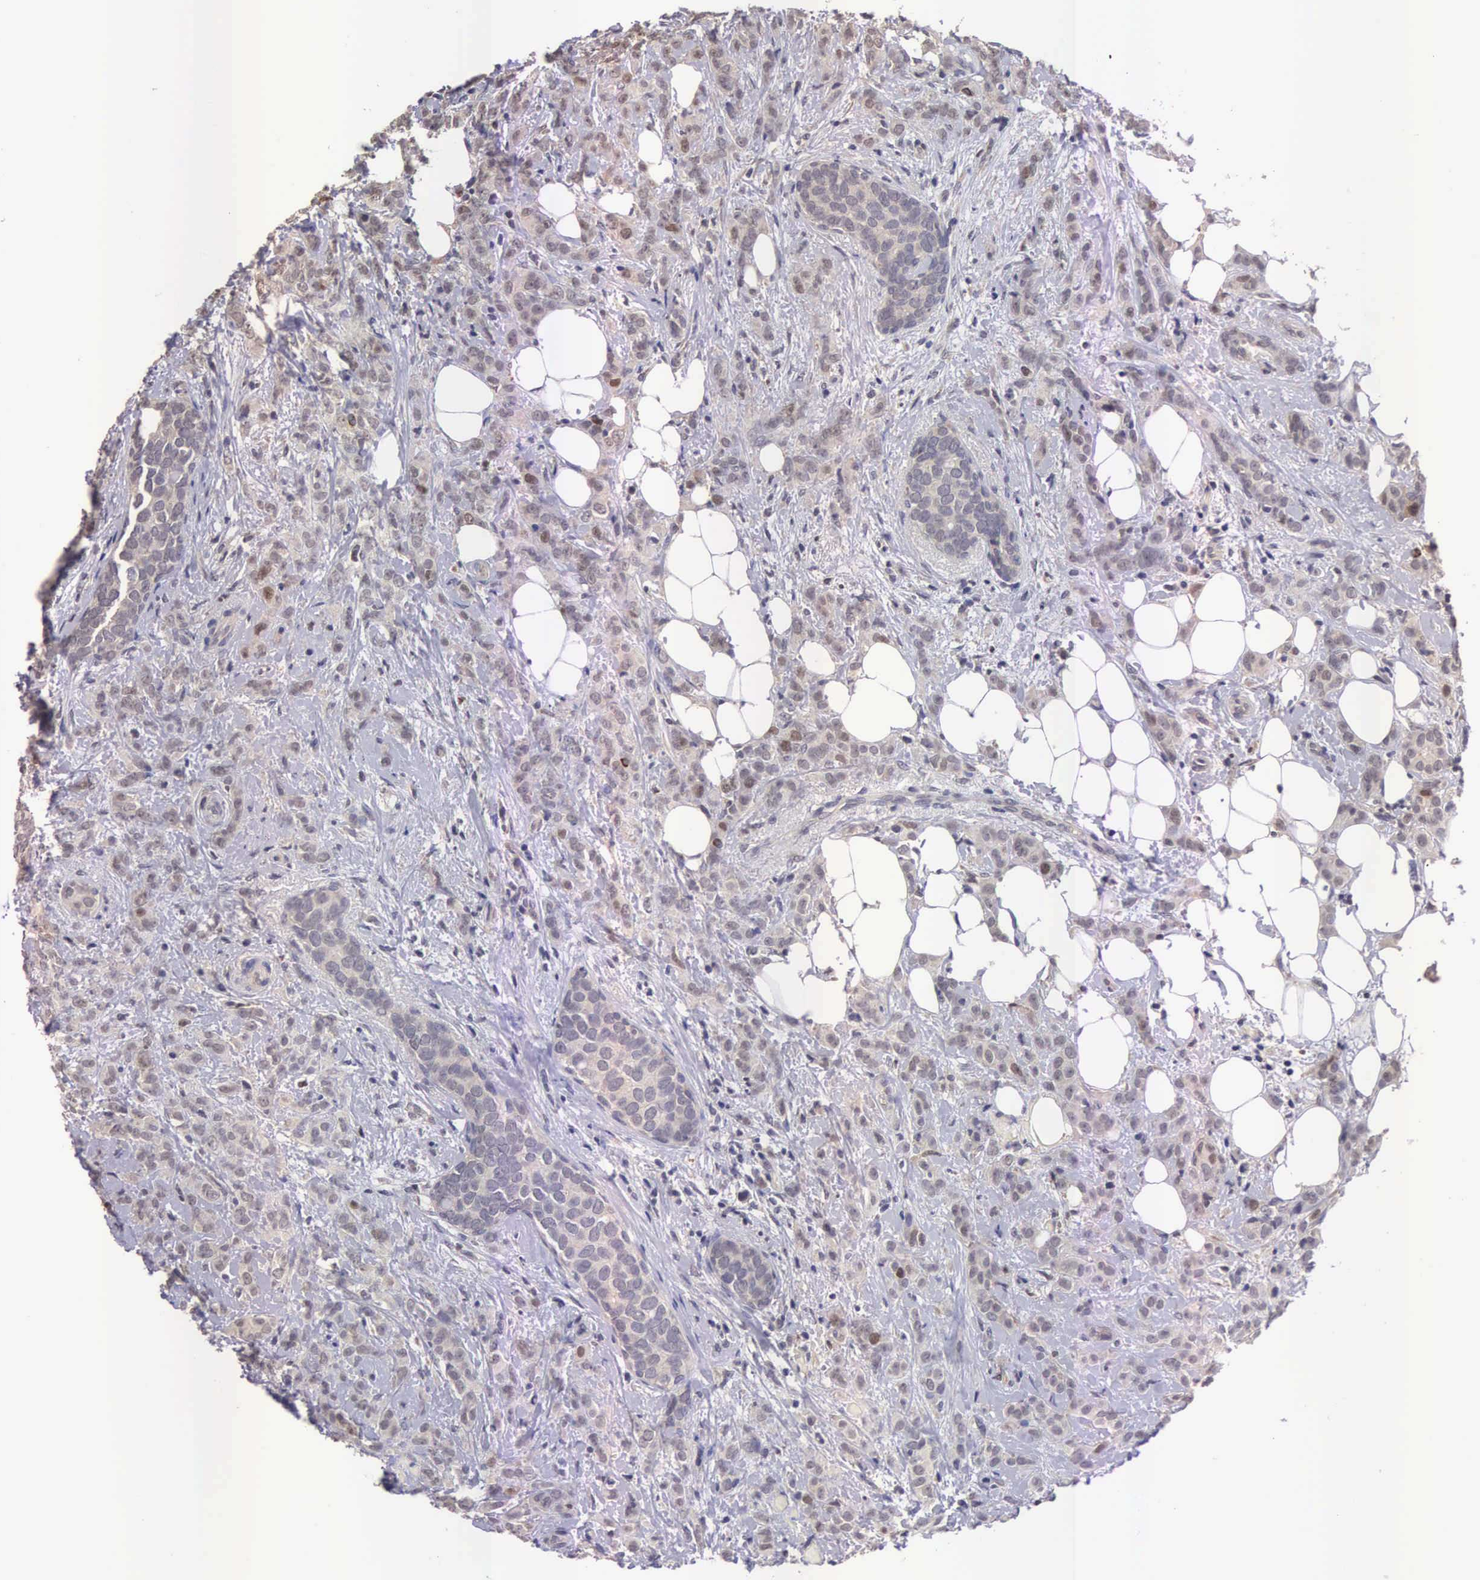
{"staining": {"intensity": "weak", "quantity": ">75%", "location": "cytoplasmic/membranous,nuclear"}, "tissue": "breast cancer", "cell_type": "Tumor cells", "image_type": "cancer", "snomed": [{"axis": "morphology", "description": "Duct carcinoma"}, {"axis": "topography", "description": "Breast"}], "caption": "Immunohistochemical staining of human intraductal carcinoma (breast) reveals low levels of weak cytoplasmic/membranous and nuclear protein expression in approximately >75% of tumor cells. The protein of interest is stained brown, and the nuclei are stained in blue (DAB (3,3'-diaminobenzidine) IHC with brightfield microscopy, high magnification).", "gene": "CDC45", "patient": {"sex": "female", "age": 53}}